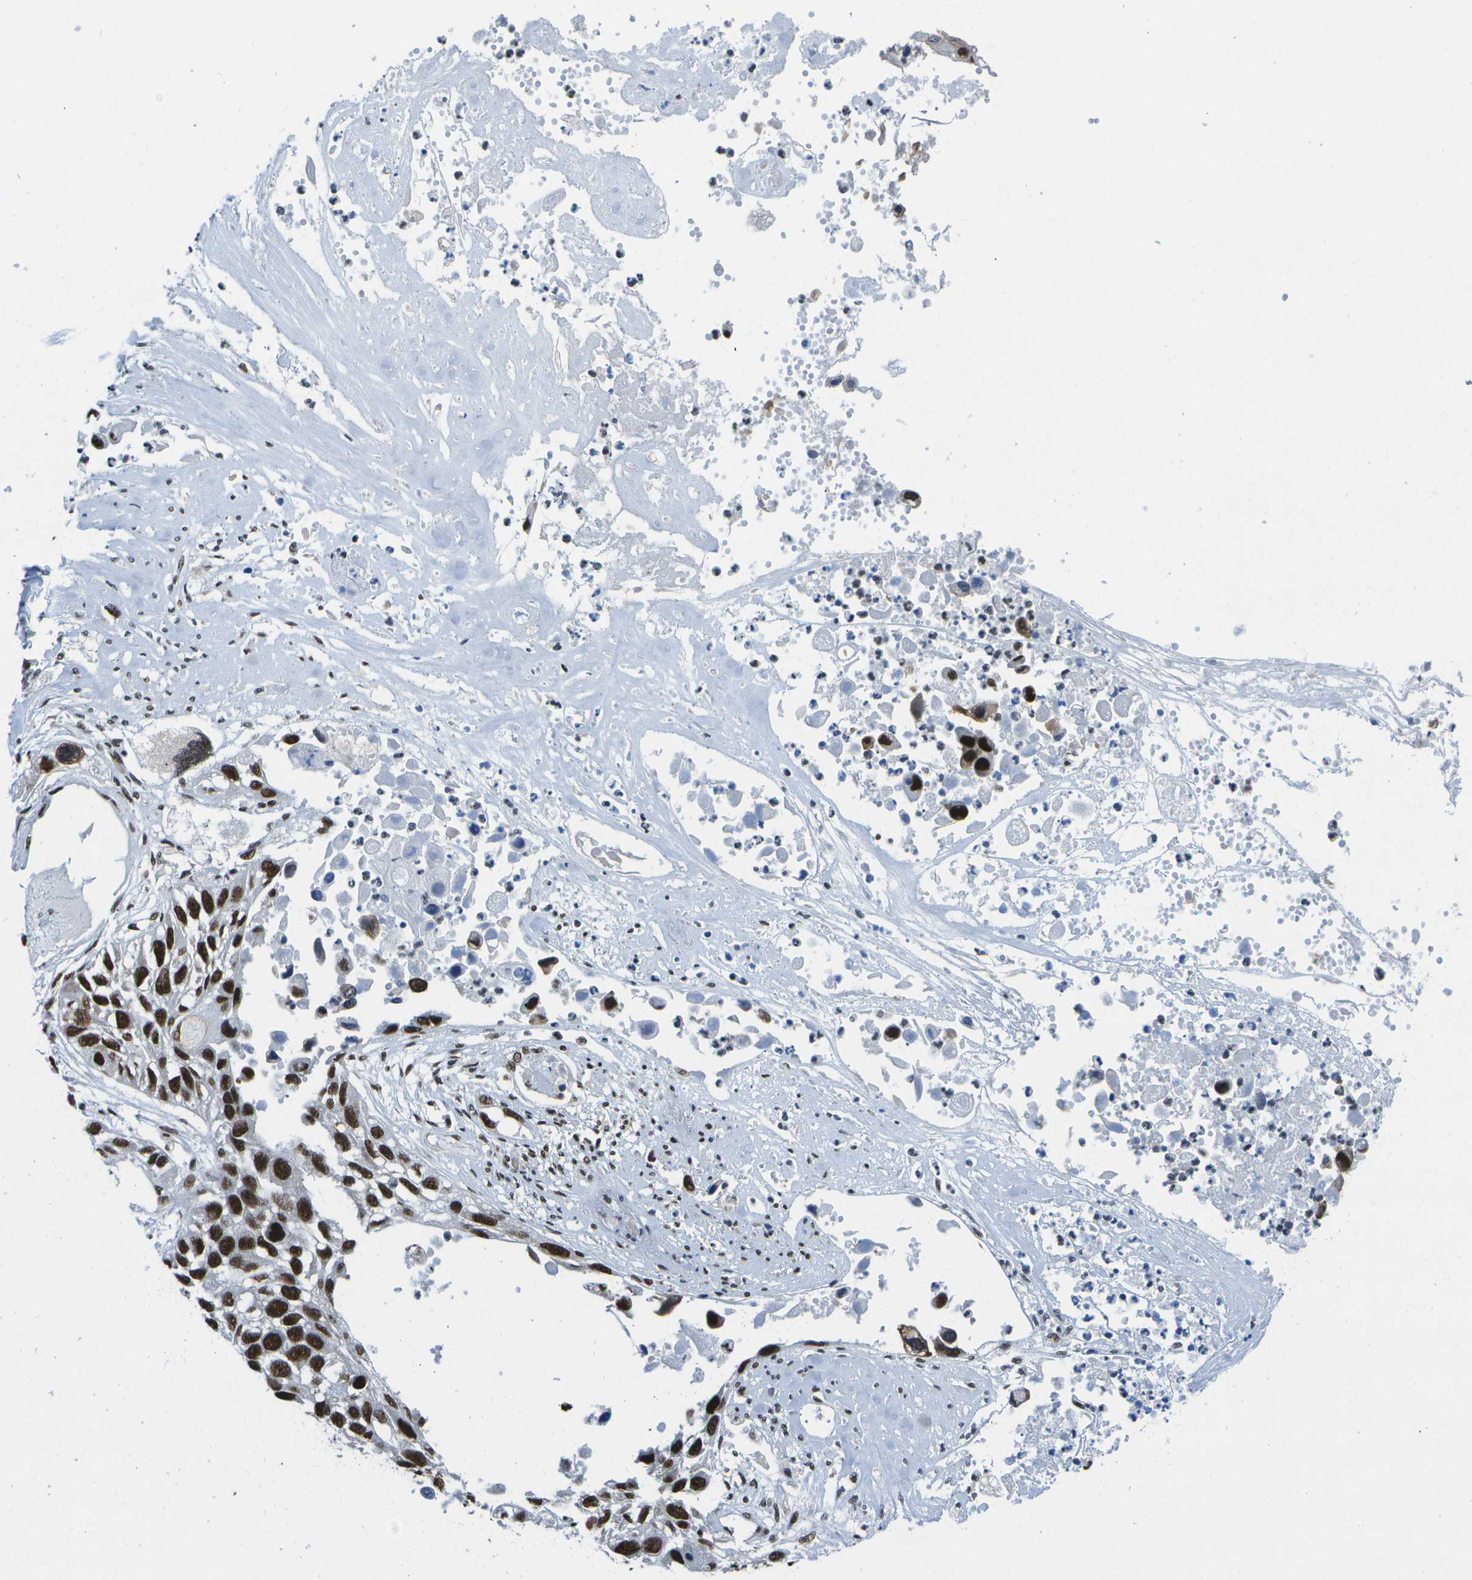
{"staining": {"intensity": "strong", "quantity": ">75%", "location": "nuclear"}, "tissue": "lung cancer", "cell_type": "Tumor cells", "image_type": "cancer", "snomed": [{"axis": "morphology", "description": "Squamous cell carcinoma, NOS"}, {"axis": "topography", "description": "Lung"}], "caption": "Brown immunohistochemical staining in human squamous cell carcinoma (lung) exhibits strong nuclear expression in about >75% of tumor cells.", "gene": "NSRP1", "patient": {"sex": "male", "age": 71}}